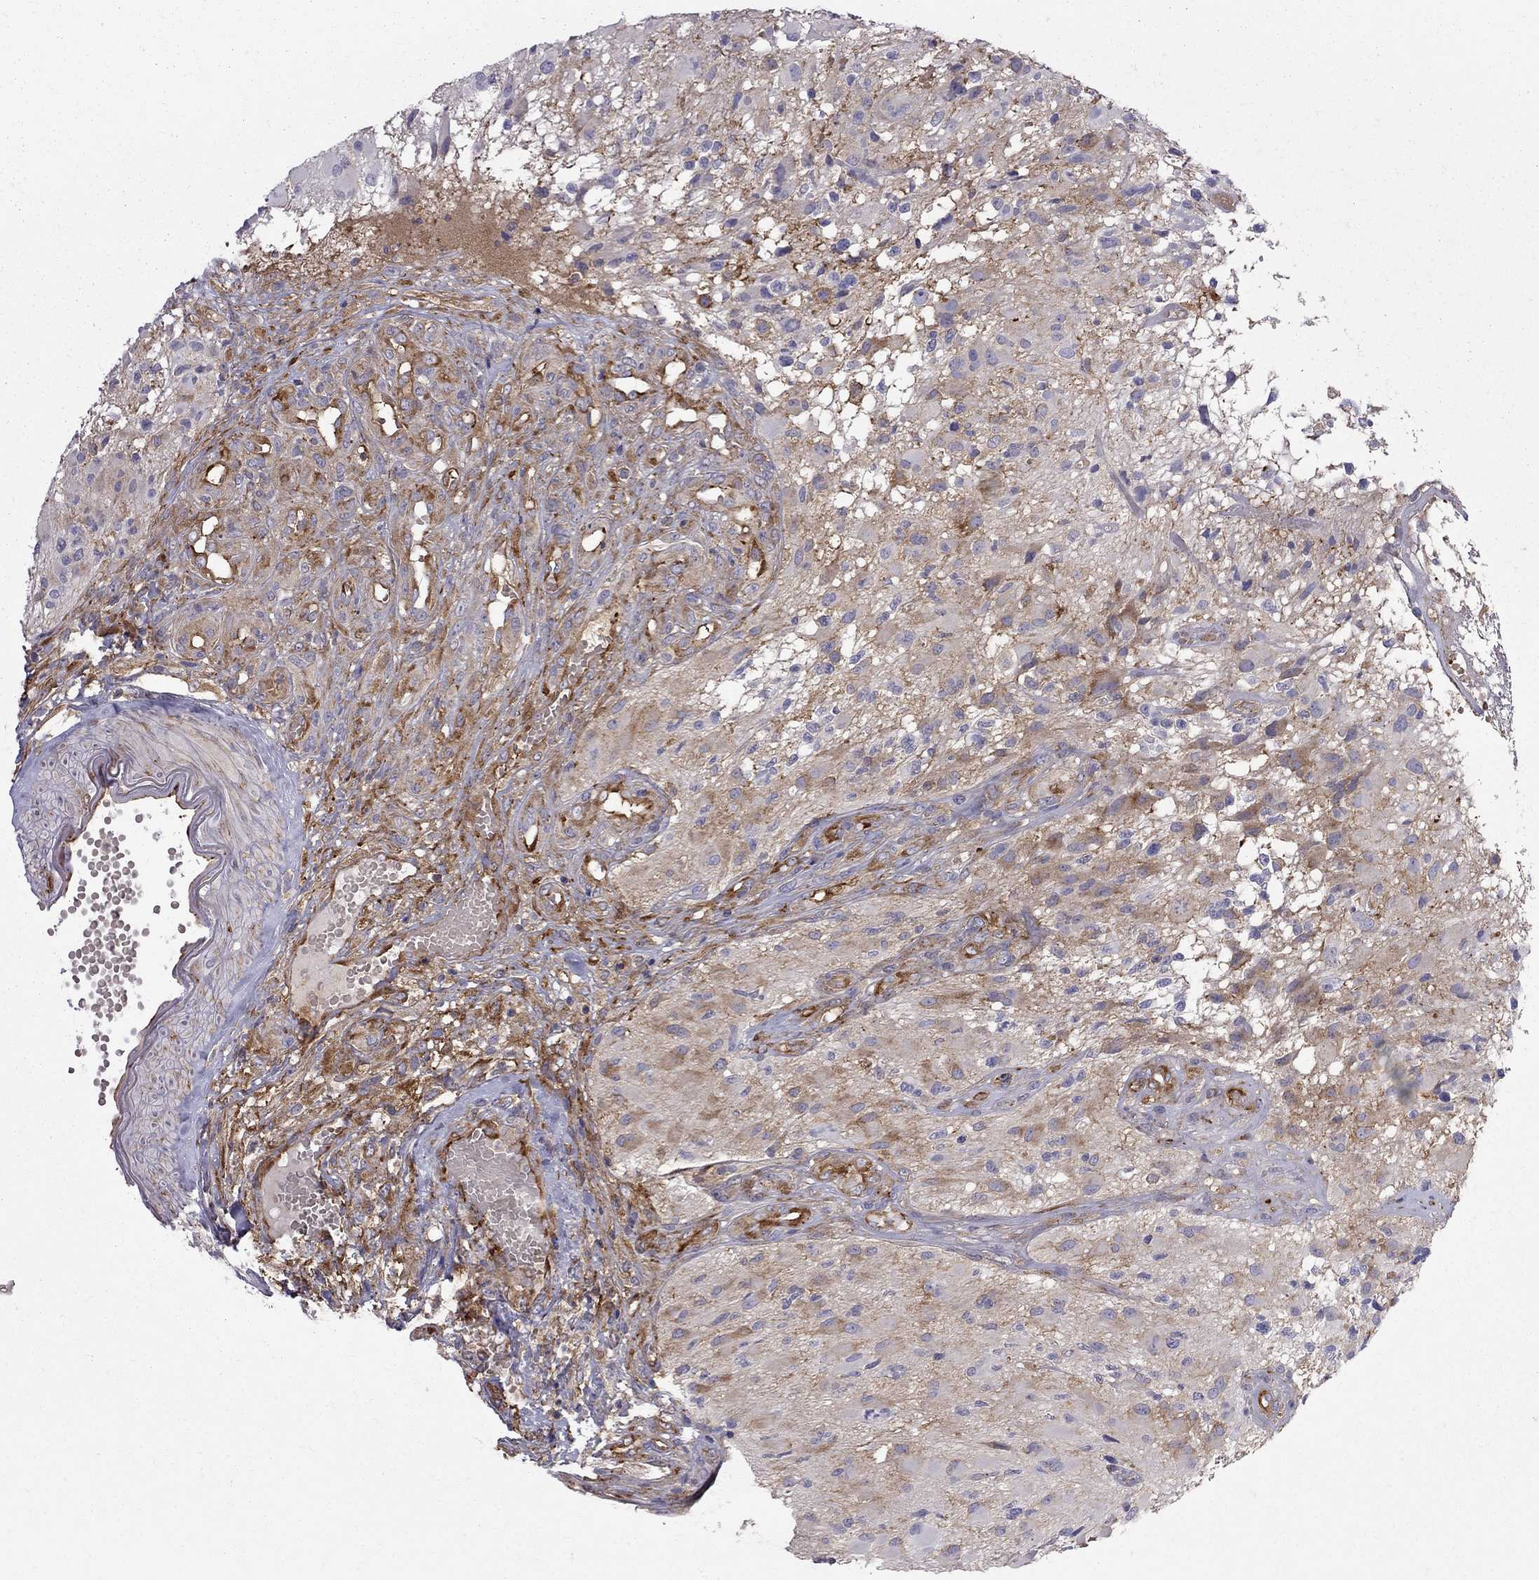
{"staining": {"intensity": "negative", "quantity": "none", "location": "none"}, "tissue": "glioma", "cell_type": "Tumor cells", "image_type": "cancer", "snomed": [{"axis": "morphology", "description": "Glioma, malignant, High grade"}, {"axis": "topography", "description": "Brain"}], "caption": "There is no significant positivity in tumor cells of high-grade glioma (malignant).", "gene": "EIF4E3", "patient": {"sex": "female", "age": 63}}